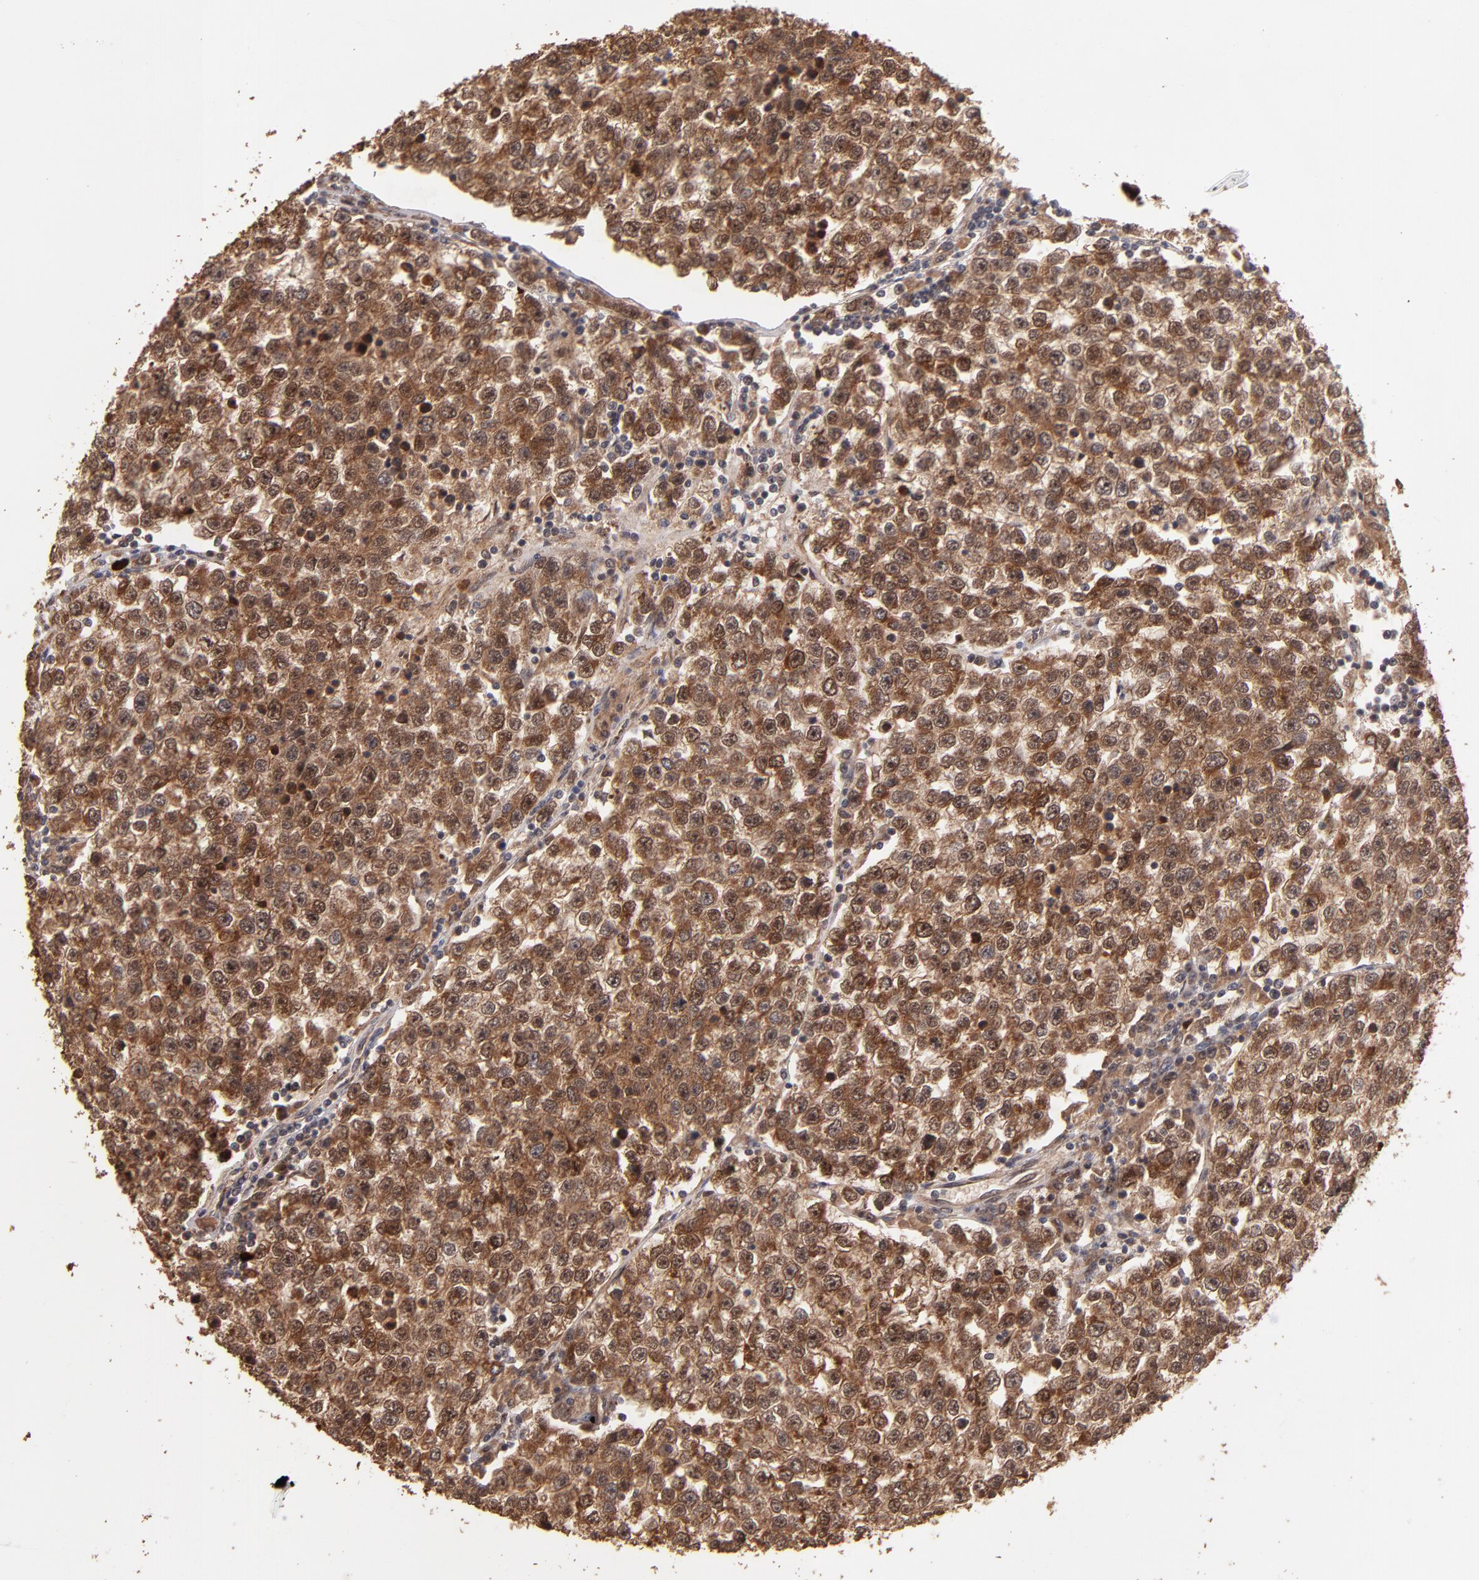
{"staining": {"intensity": "moderate", "quantity": ">75%", "location": "cytoplasmic/membranous,nuclear"}, "tissue": "testis cancer", "cell_type": "Tumor cells", "image_type": "cancer", "snomed": [{"axis": "morphology", "description": "Seminoma, NOS"}, {"axis": "topography", "description": "Testis"}], "caption": "Protein expression analysis of testis cancer shows moderate cytoplasmic/membranous and nuclear positivity in about >75% of tumor cells.", "gene": "EAPP", "patient": {"sex": "male", "age": 36}}